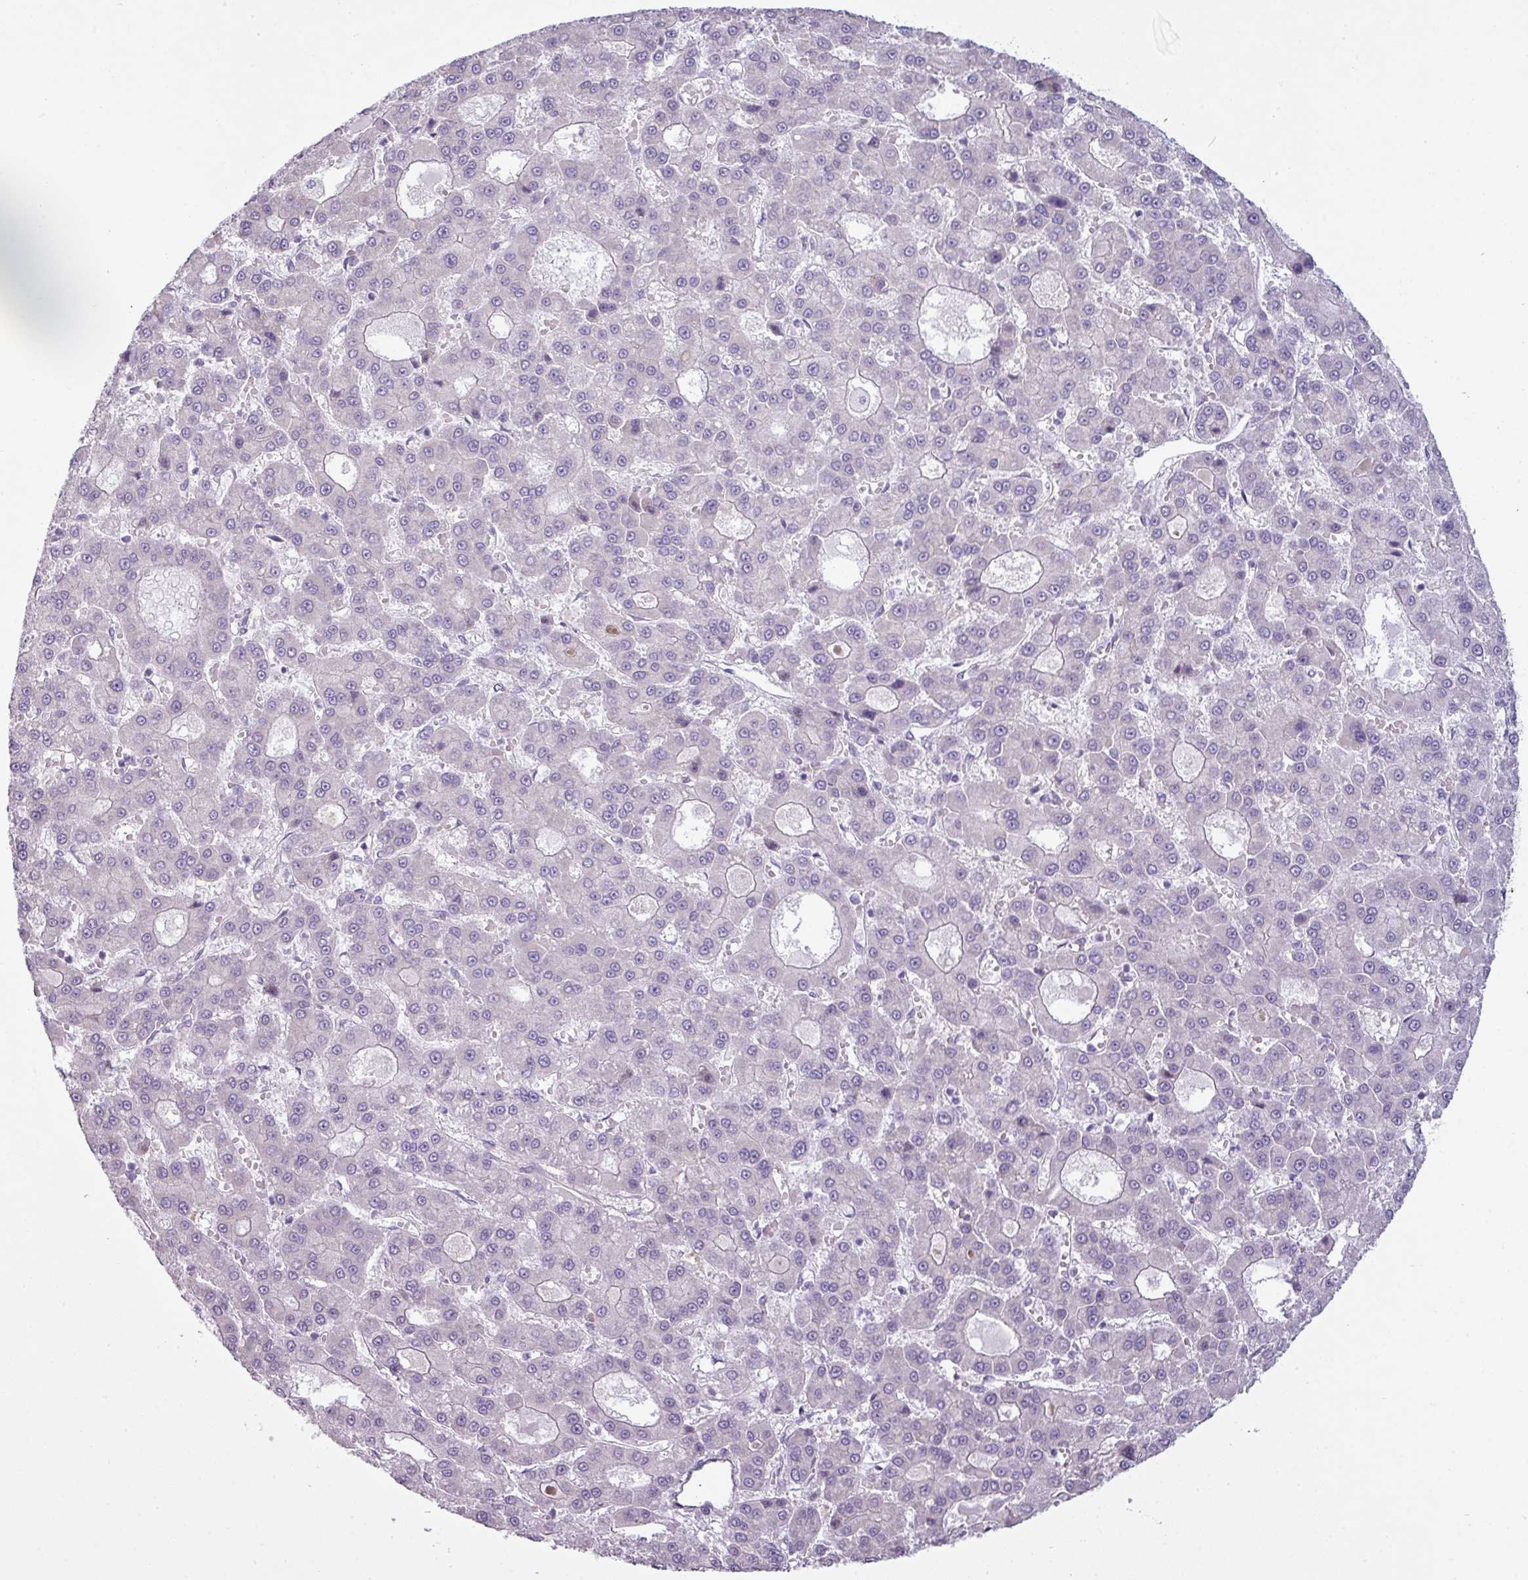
{"staining": {"intensity": "negative", "quantity": "none", "location": "none"}, "tissue": "liver cancer", "cell_type": "Tumor cells", "image_type": "cancer", "snomed": [{"axis": "morphology", "description": "Carcinoma, Hepatocellular, NOS"}, {"axis": "topography", "description": "Liver"}], "caption": "Immunohistochemical staining of human hepatocellular carcinoma (liver) shows no significant expression in tumor cells.", "gene": "CAMK2B", "patient": {"sex": "male", "age": 70}}